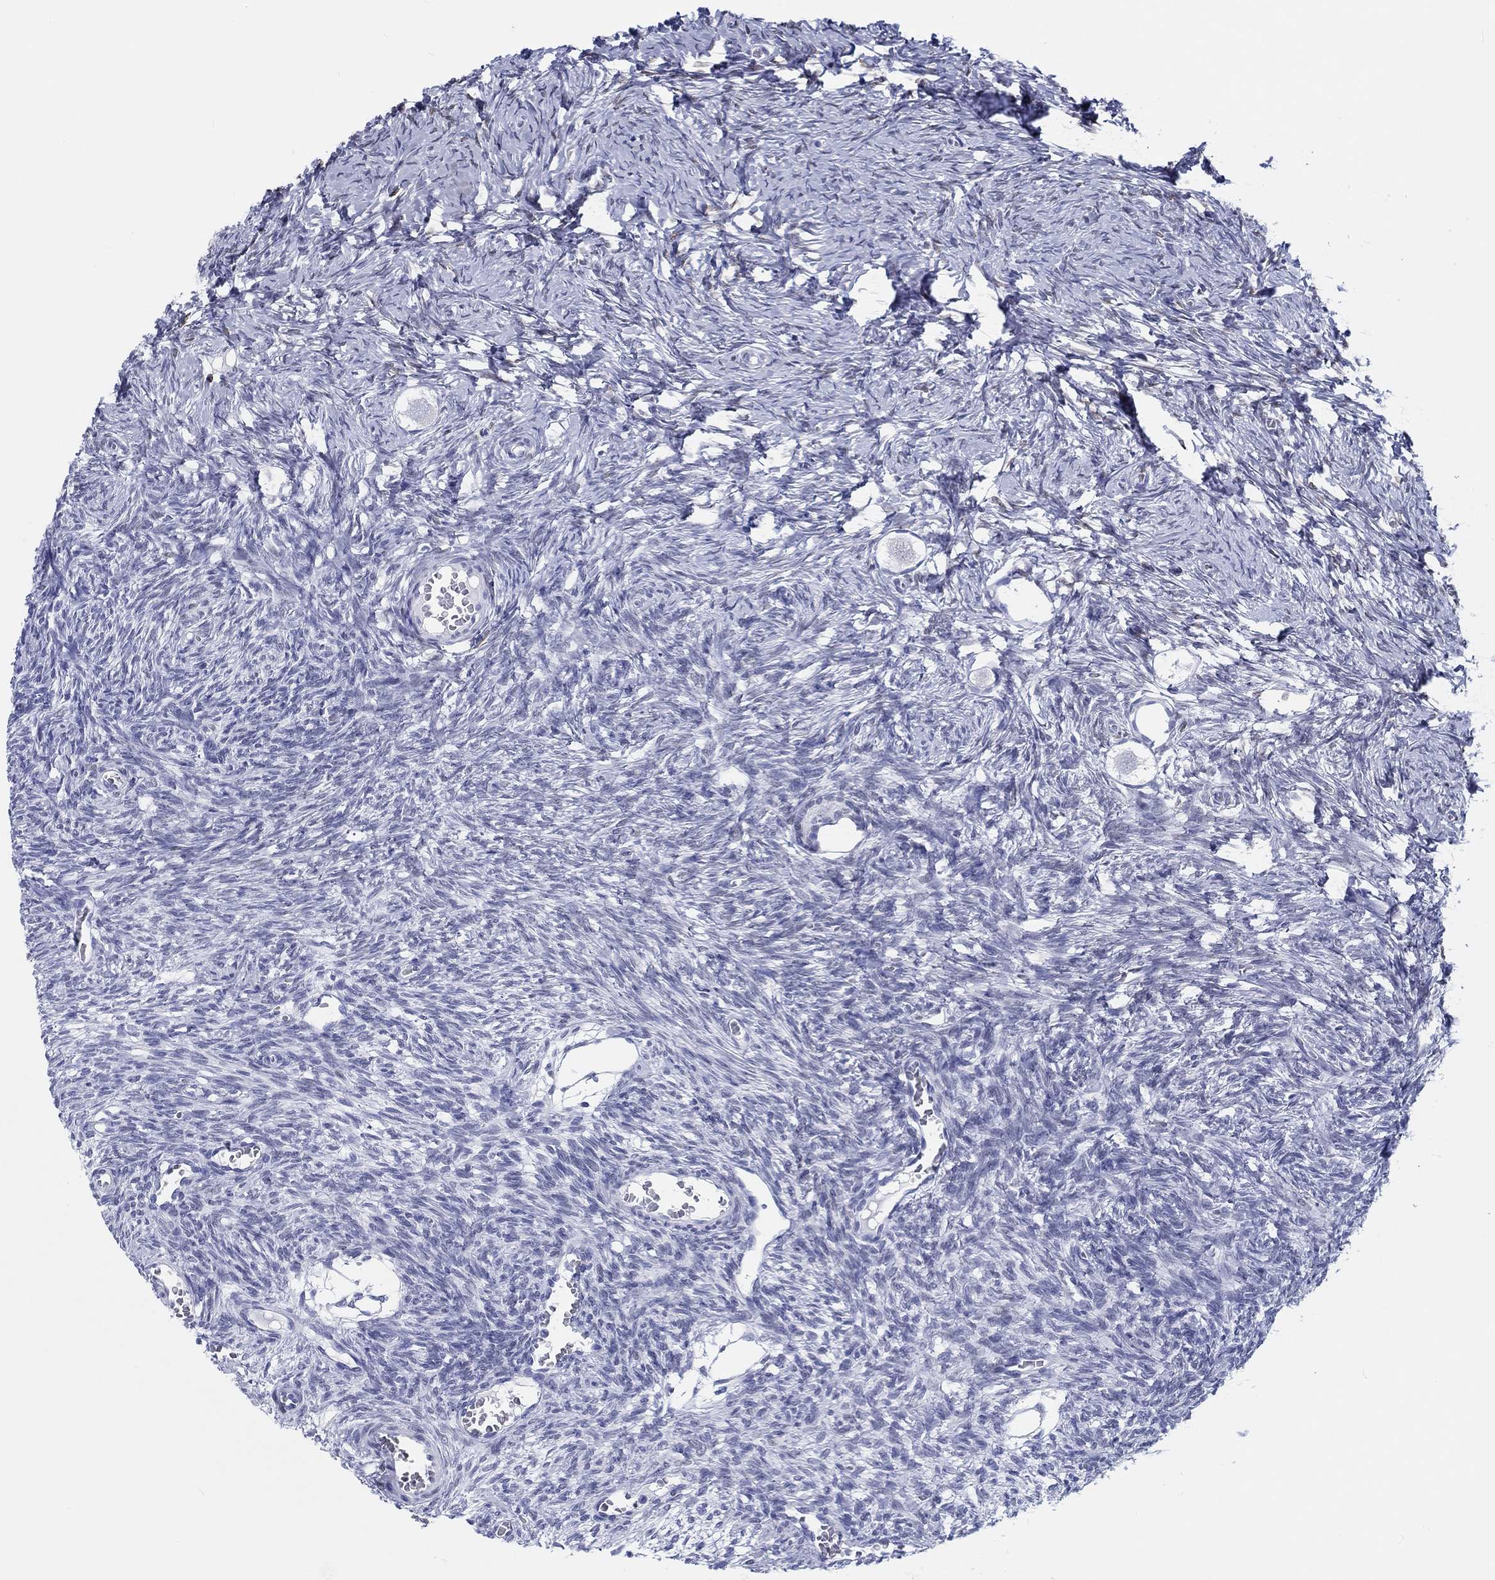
{"staining": {"intensity": "negative", "quantity": "none", "location": "none"}, "tissue": "ovary", "cell_type": "Follicle cells", "image_type": "normal", "snomed": [{"axis": "morphology", "description": "Normal tissue, NOS"}, {"axis": "topography", "description": "Ovary"}], "caption": "High magnification brightfield microscopy of benign ovary stained with DAB (brown) and counterstained with hematoxylin (blue): follicle cells show no significant positivity. (Stains: DAB (3,3'-diaminobenzidine) immunohistochemistry (IHC) with hematoxylin counter stain, Microscopy: brightfield microscopy at high magnification).", "gene": "H1", "patient": {"sex": "female", "age": 27}}